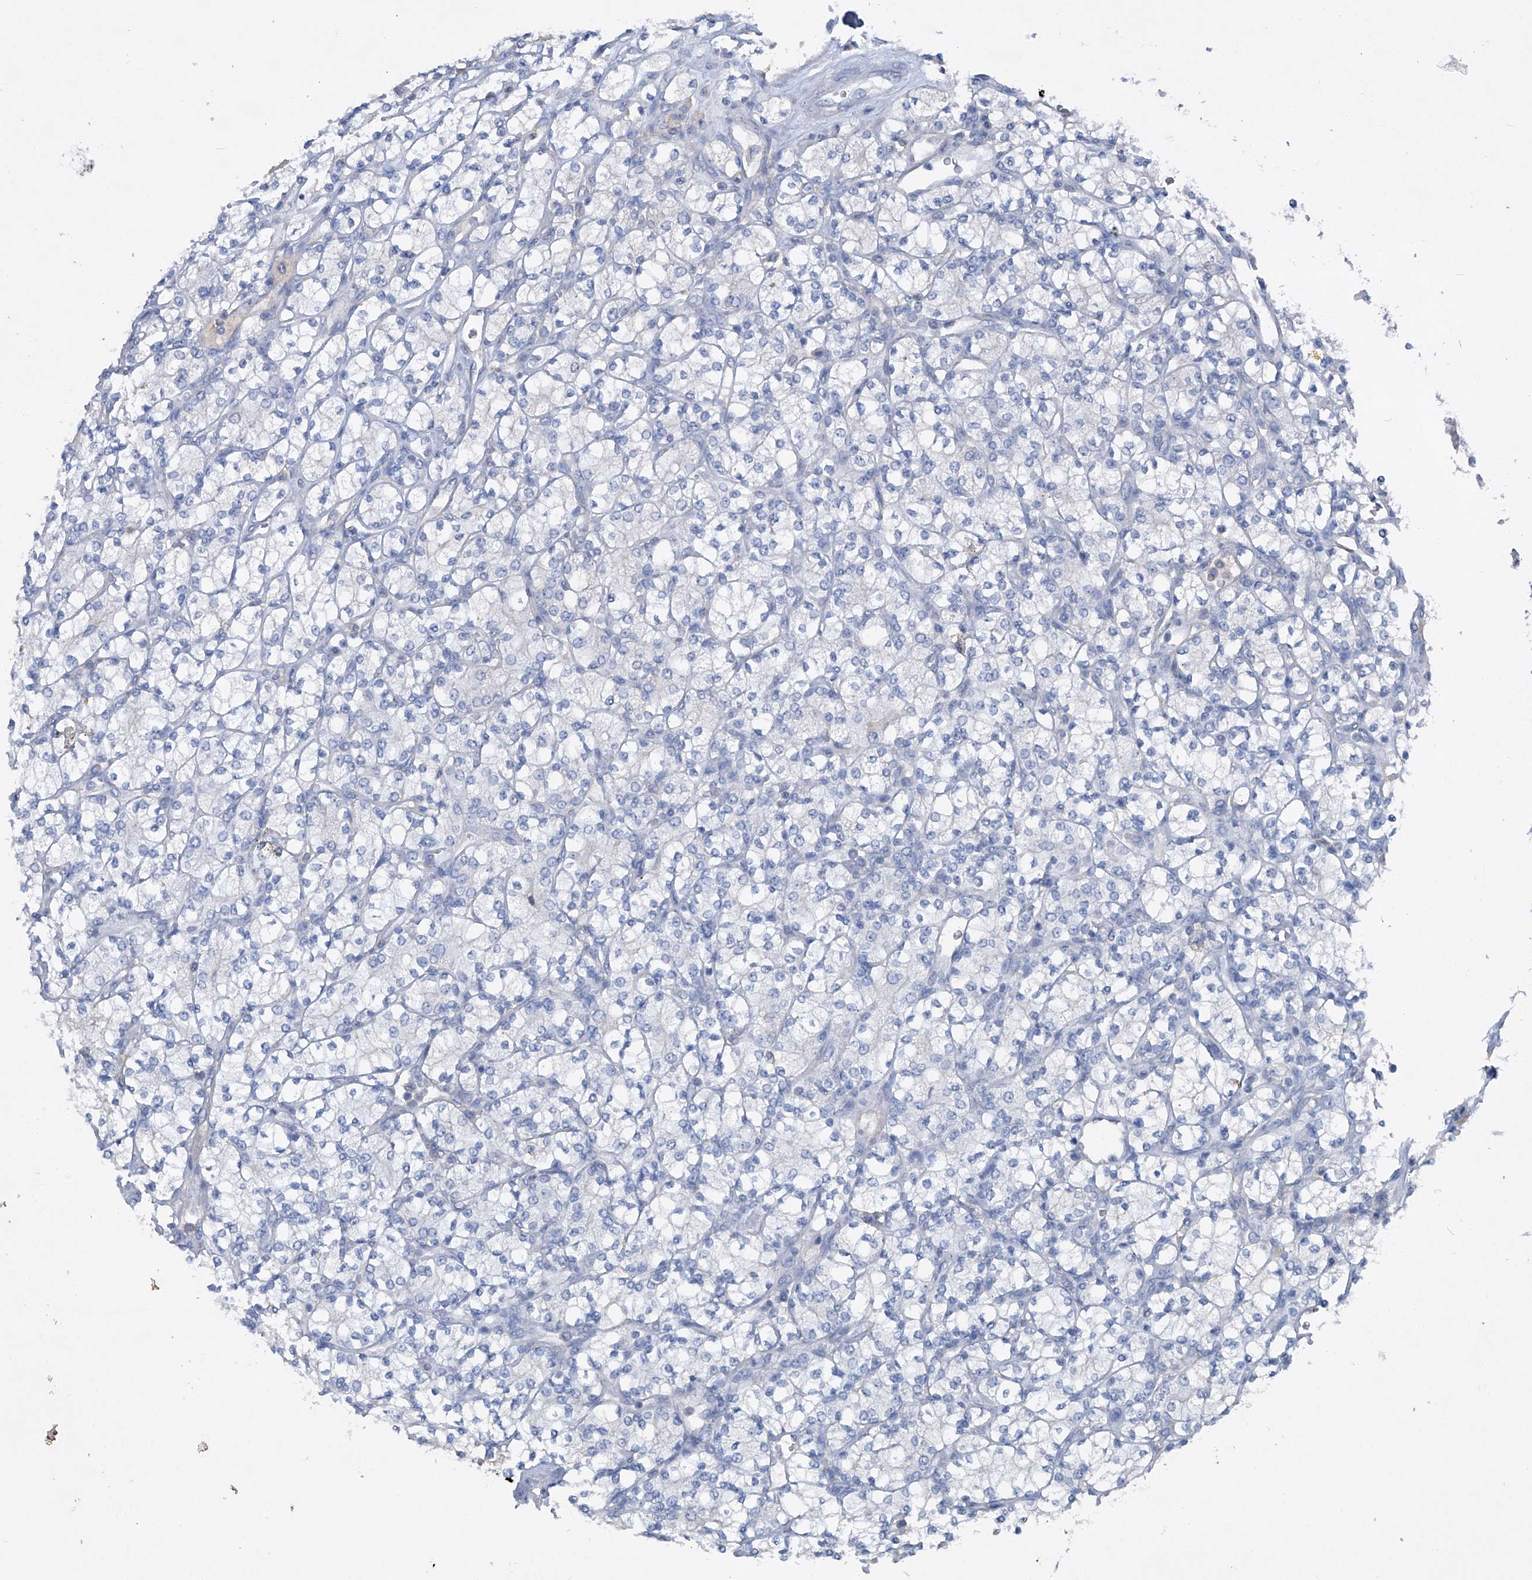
{"staining": {"intensity": "negative", "quantity": "none", "location": "none"}, "tissue": "renal cancer", "cell_type": "Tumor cells", "image_type": "cancer", "snomed": [{"axis": "morphology", "description": "Adenocarcinoma, NOS"}, {"axis": "topography", "description": "Kidney"}], "caption": "Immunohistochemical staining of human renal cancer (adenocarcinoma) demonstrates no significant staining in tumor cells. Brightfield microscopy of immunohistochemistry (IHC) stained with DAB (brown) and hematoxylin (blue), captured at high magnification.", "gene": "PCSK5", "patient": {"sex": "male", "age": 77}}